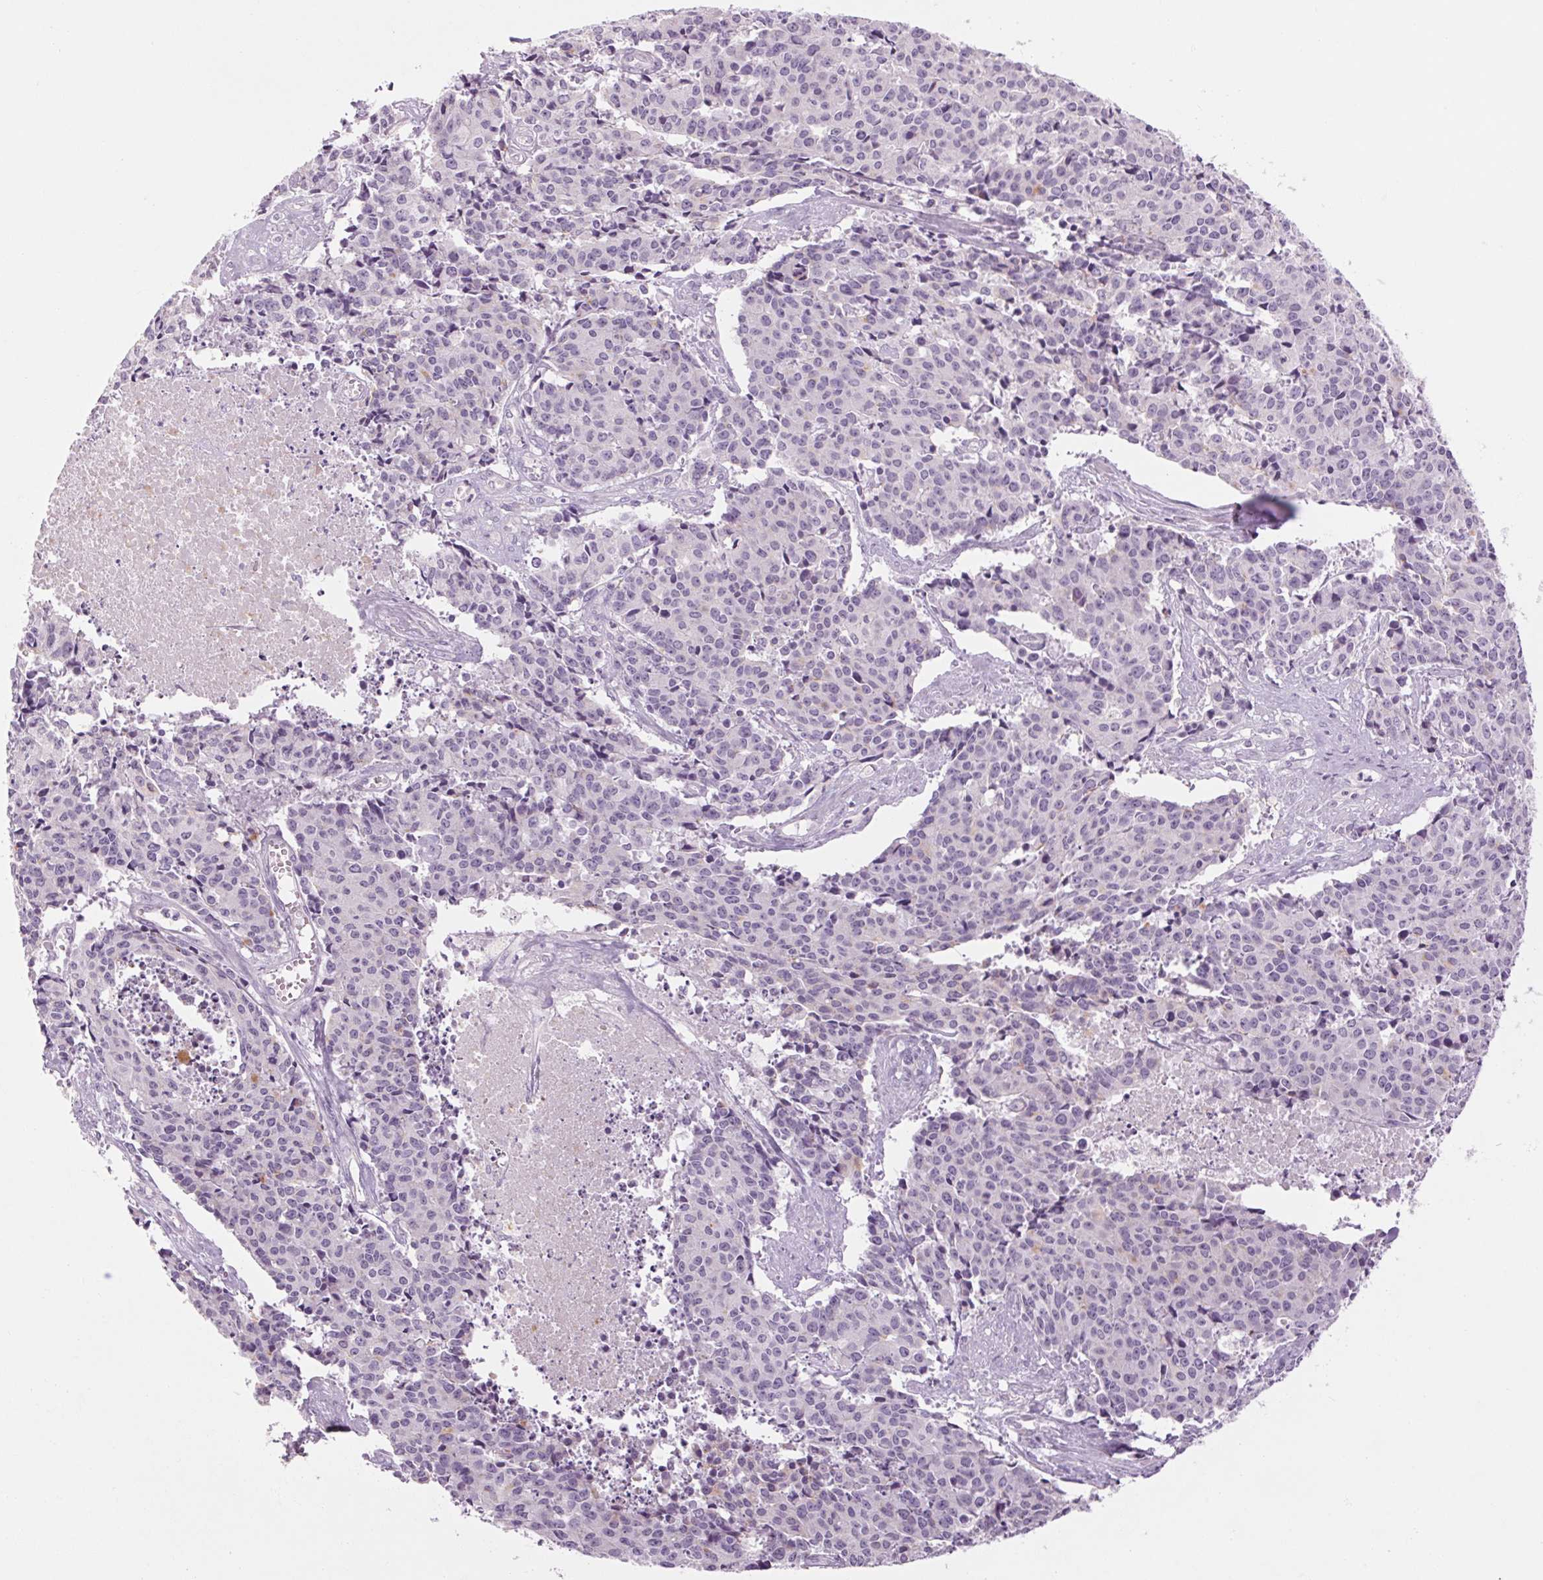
{"staining": {"intensity": "weak", "quantity": "<25%", "location": "cytoplasmic/membranous"}, "tissue": "cervical cancer", "cell_type": "Tumor cells", "image_type": "cancer", "snomed": [{"axis": "morphology", "description": "Squamous cell carcinoma, NOS"}, {"axis": "topography", "description": "Cervix"}], "caption": "An image of squamous cell carcinoma (cervical) stained for a protein demonstrates no brown staining in tumor cells.", "gene": "RPTN", "patient": {"sex": "female", "age": 28}}